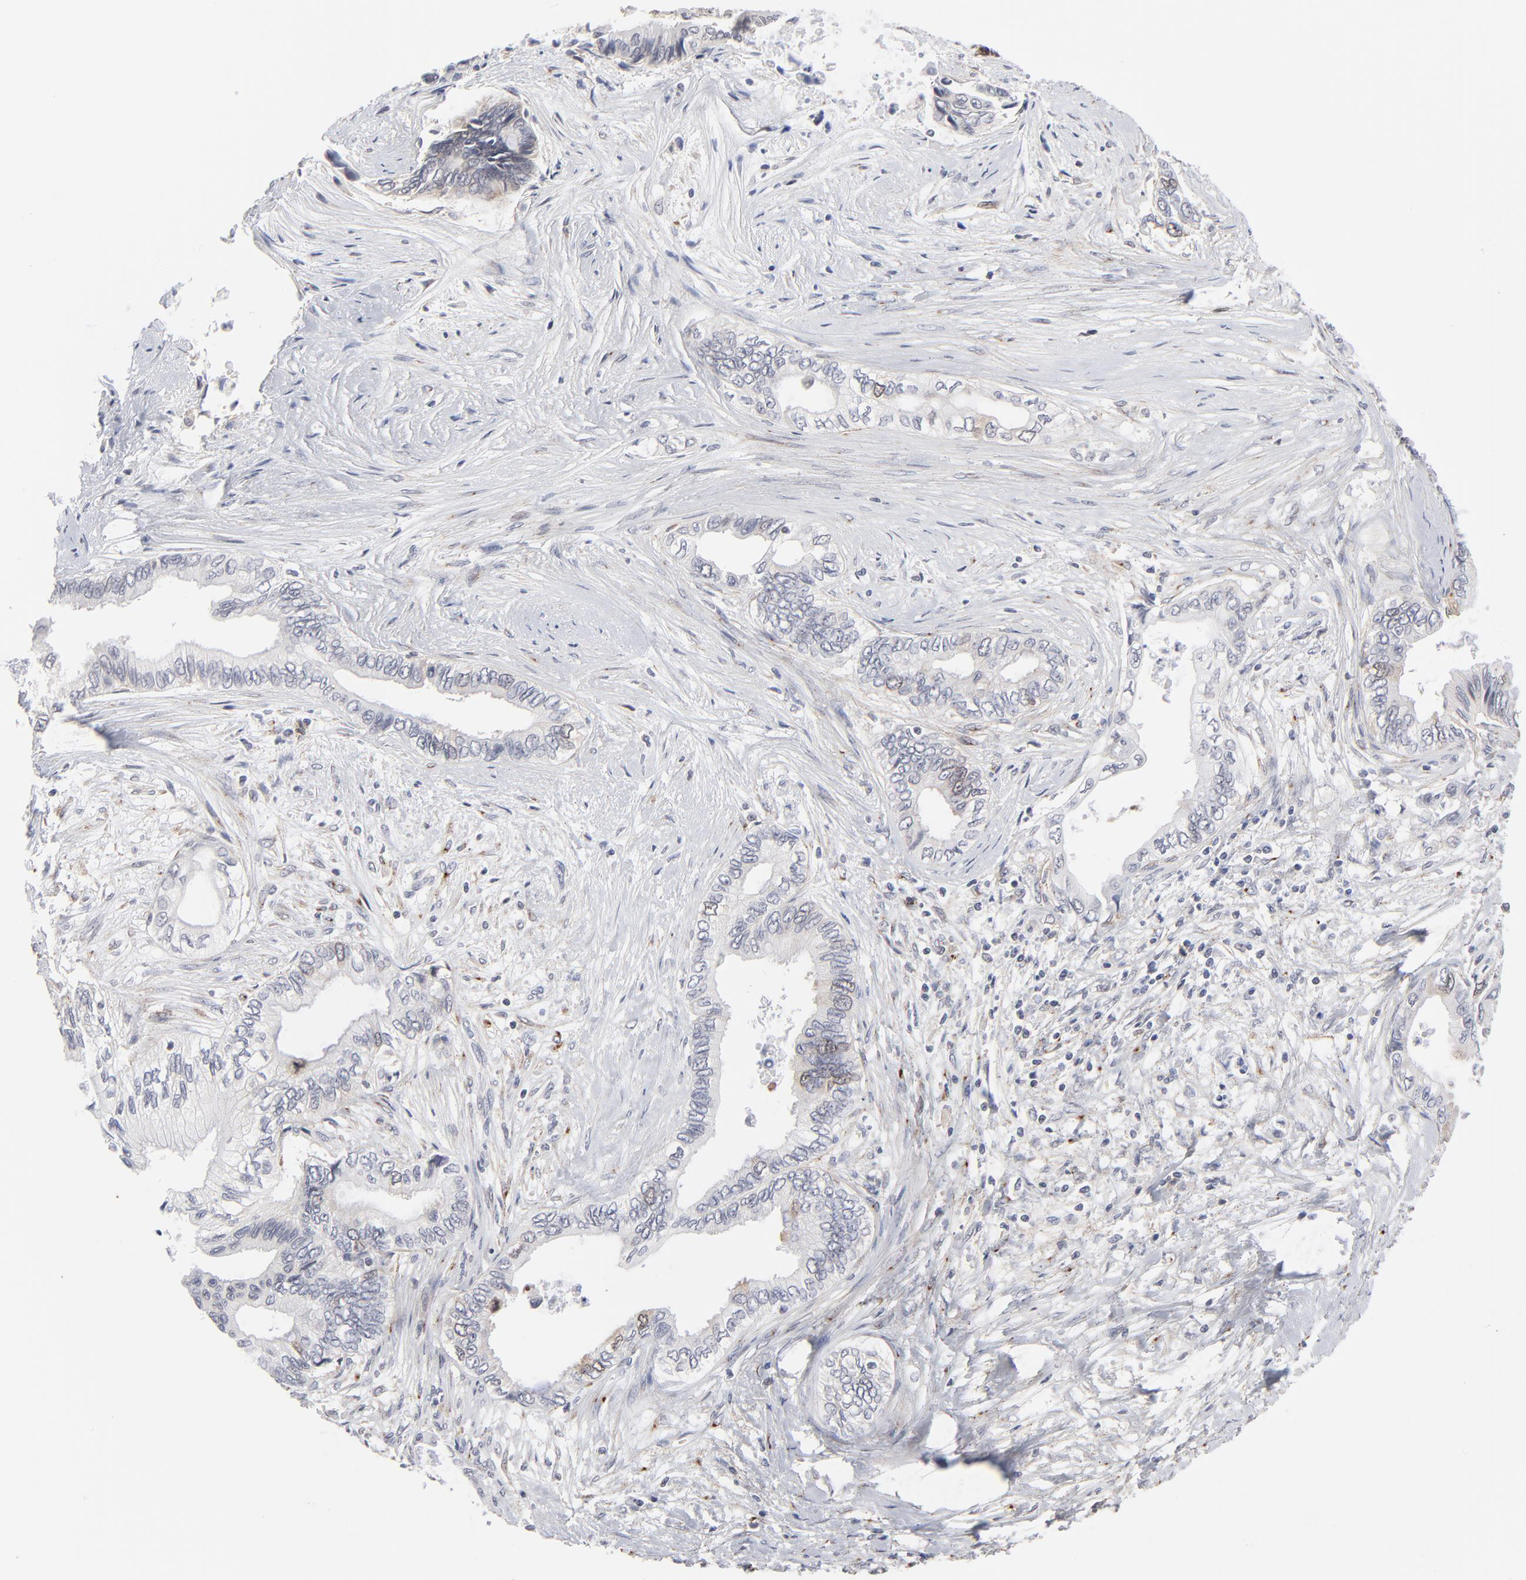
{"staining": {"intensity": "weak", "quantity": "<25%", "location": "cytoplasmic/membranous,nuclear"}, "tissue": "pancreatic cancer", "cell_type": "Tumor cells", "image_type": "cancer", "snomed": [{"axis": "morphology", "description": "Adenocarcinoma, NOS"}, {"axis": "topography", "description": "Pancreas"}], "caption": "Pancreatic cancer was stained to show a protein in brown. There is no significant positivity in tumor cells. Nuclei are stained in blue.", "gene": "AURKA", "patient": {"sex": "female", "age": 66}}